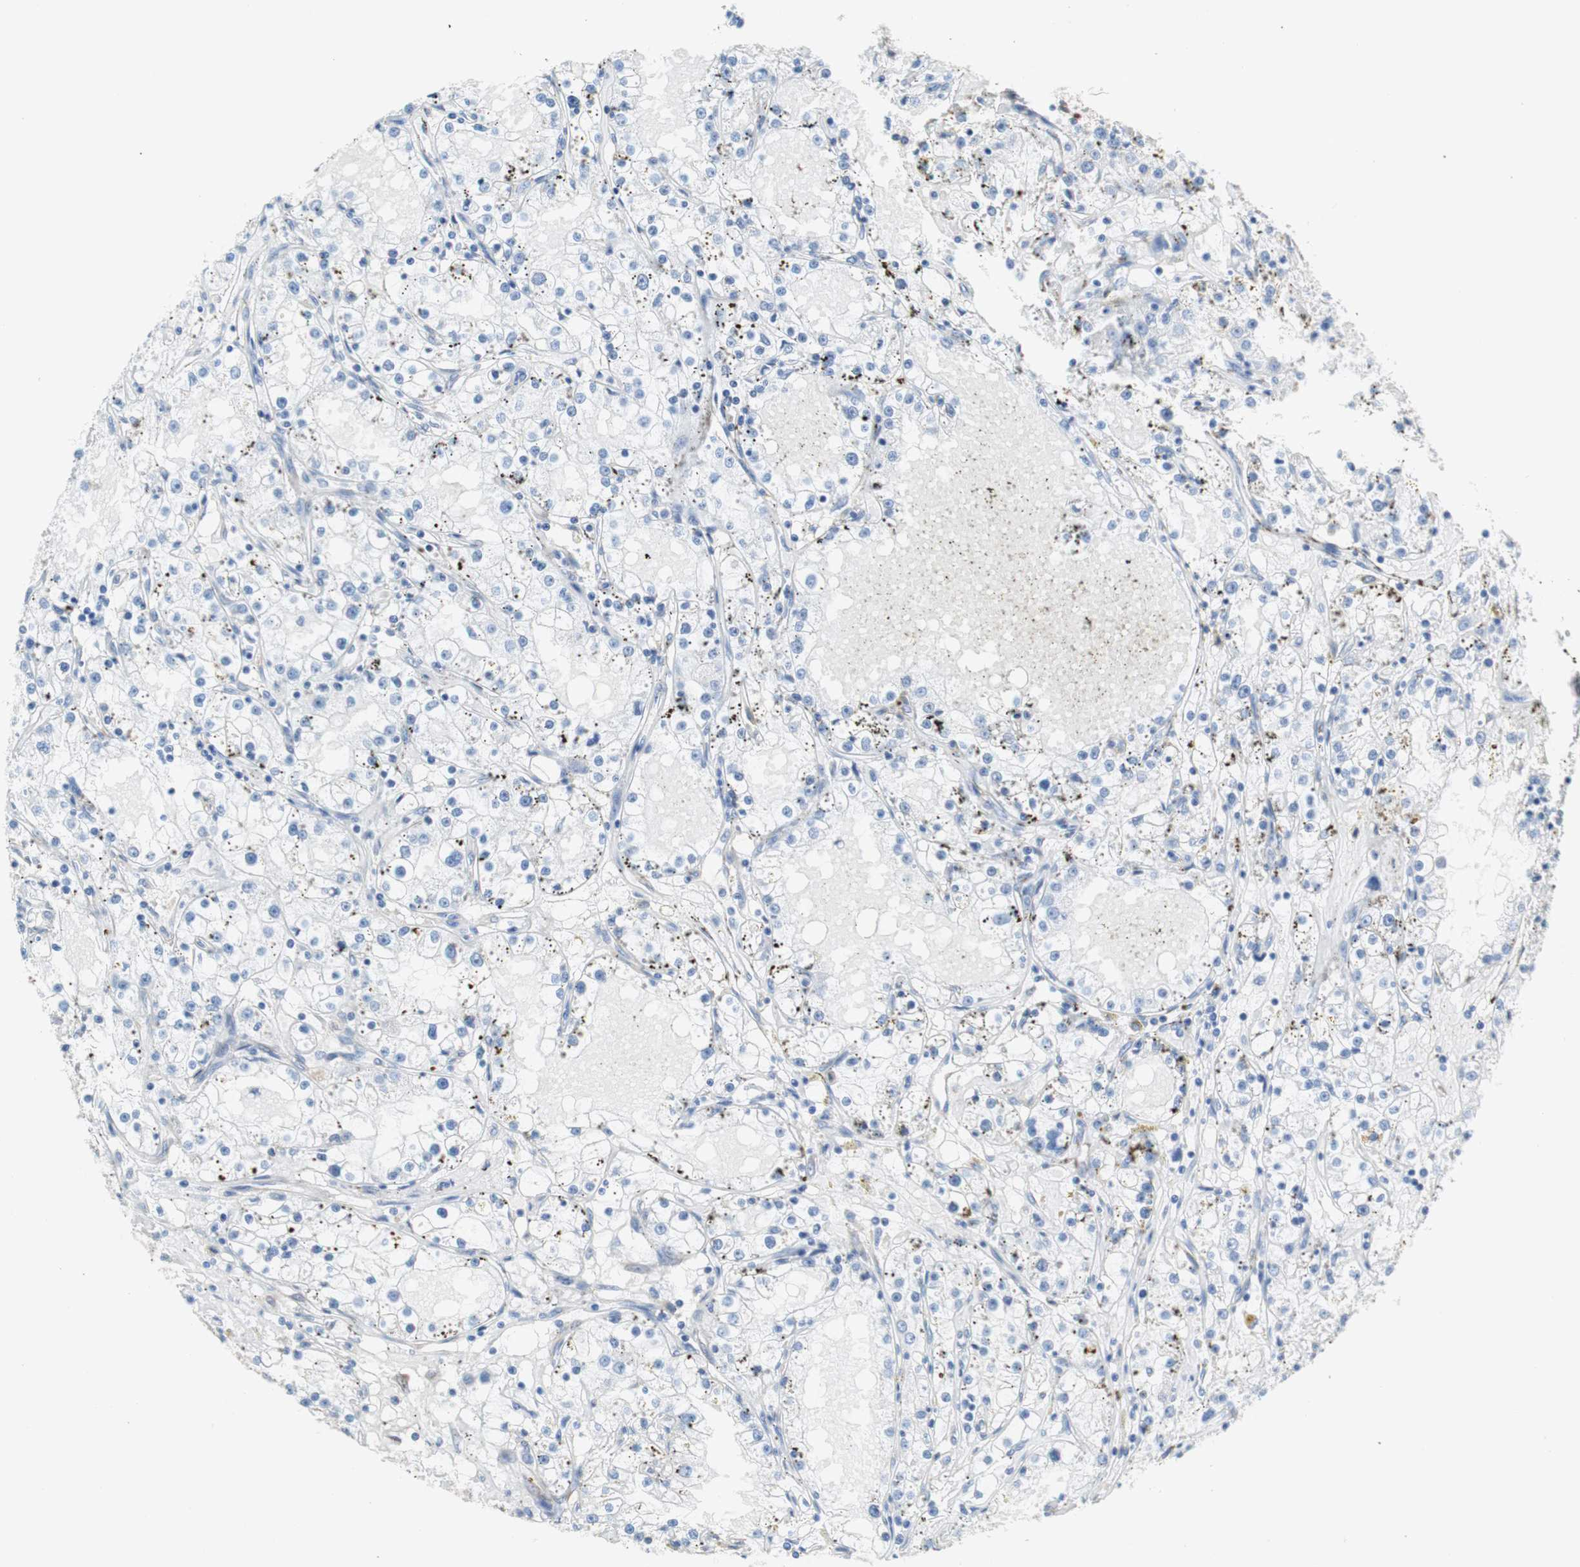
{"staining": {"intensity": "negative", "quantity": "none", "location": "none"}, "tissue": "renal cancer", "cell_type": "Tumor cells", "image_type": "cancer", "snomed": [{"axis": "morphology", "description": "Adenocarcinoma, NOS"}, {"axis": "topography", "description": "Kidney"}], "caption": "Immunohistochemistry of human renal adenocarcinoma displays no positivity in tumor cells. (DAB (3,3'-diaminobenzidine) immunohistochemistry (IHC) with hematoxylin counter stain).", "gene": "KIF3B", "patient": {"sex": "male", "age": 56}}